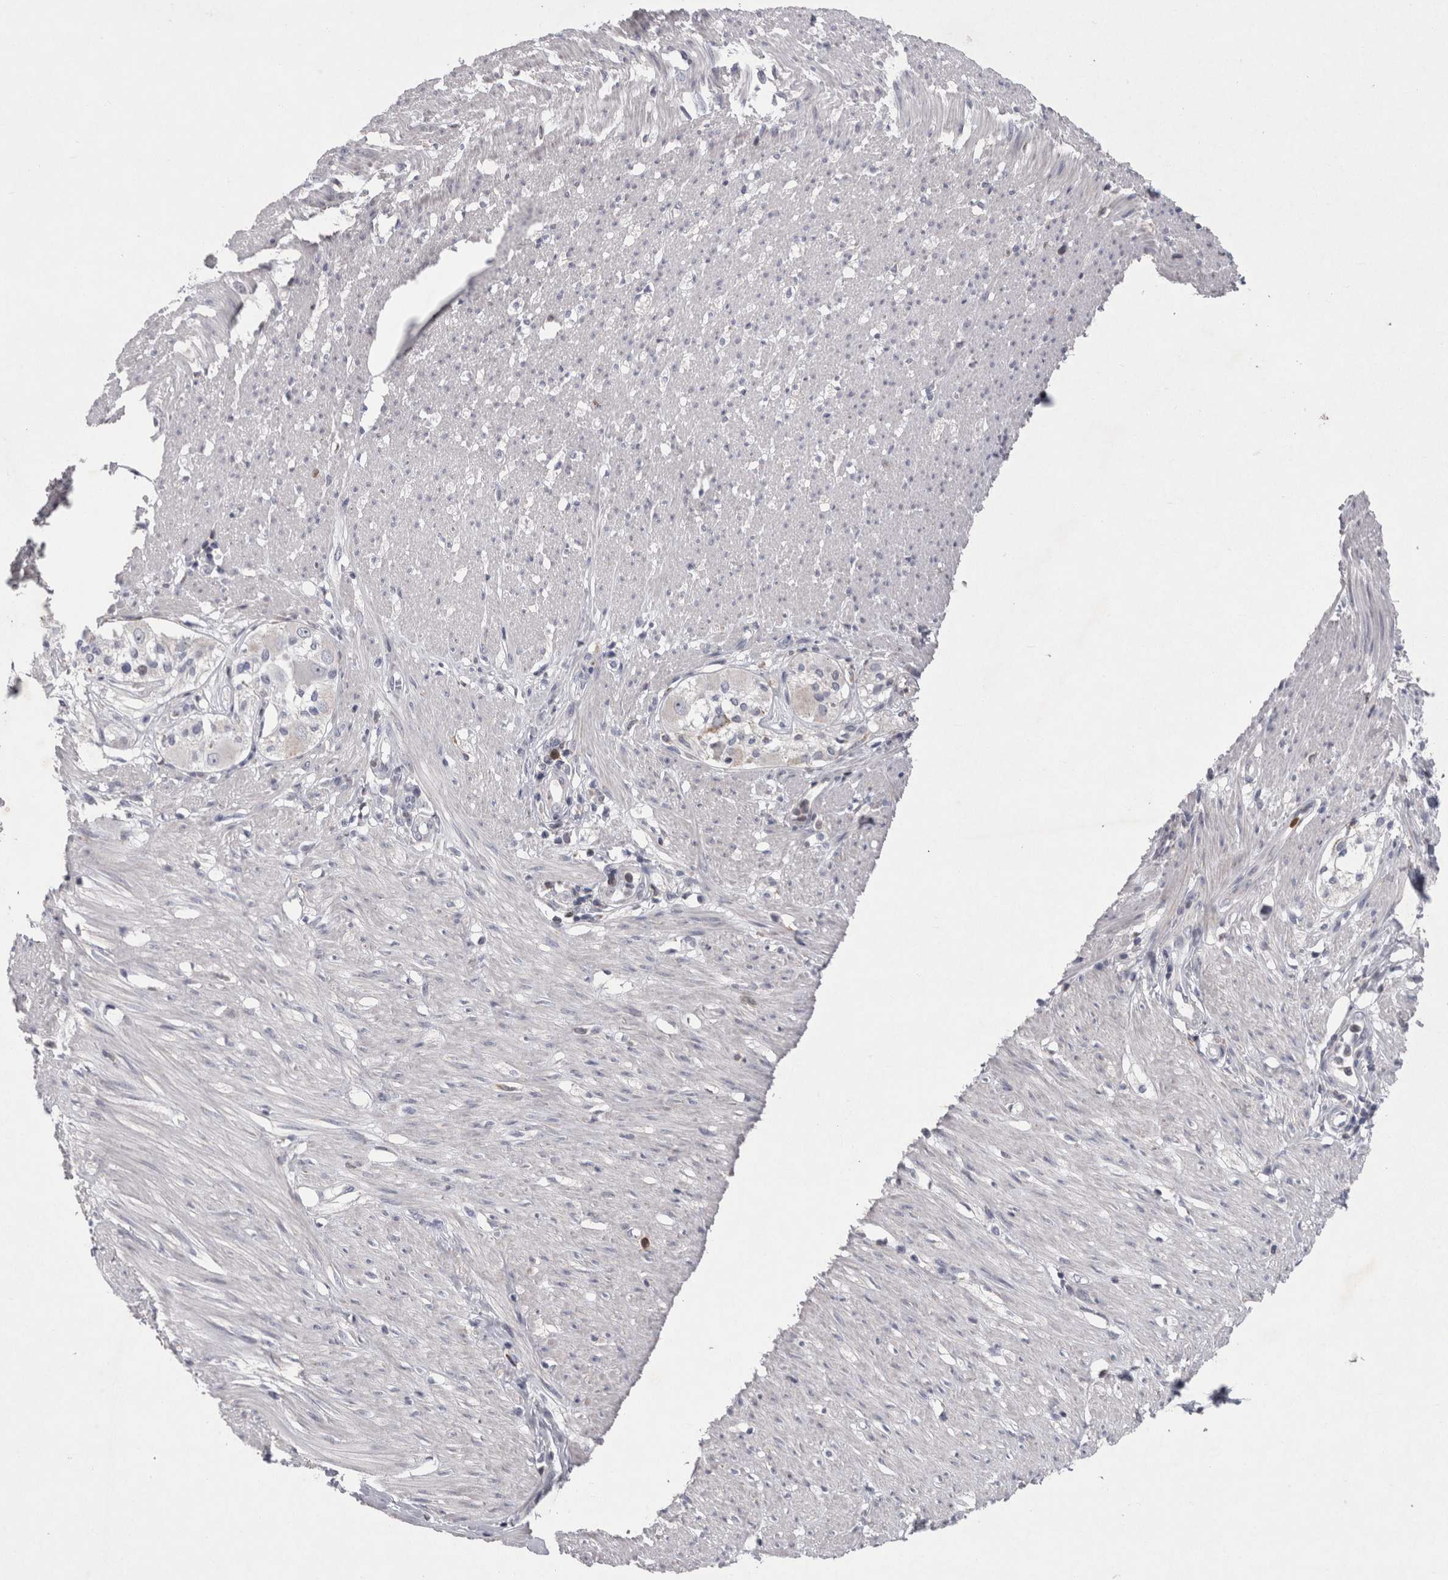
{"staining": {"intensity": "negative", "quantity": "none", "location": "none"}, "tissue": "smooth muscle", "cell_type": "Smooth muscle cells", "image_type": "normal", "snomed": [{"axis": "morphology", "description": "Normal tissue, NOS"}, {"axis": "morphology", "description": "Adenocarcinoma, NOS"}, {"axis": "topography", "description": "Colon"}, {"axis": "topography", "description": "Peripheral nerve tissue"}], "caption": "This is a histopathology image of IHC staining of normal smooth muscle, which shows no staining in smooth muscle cells.", "gene": "AGMAT", "patient": {"sex": "male", "age": 14}}